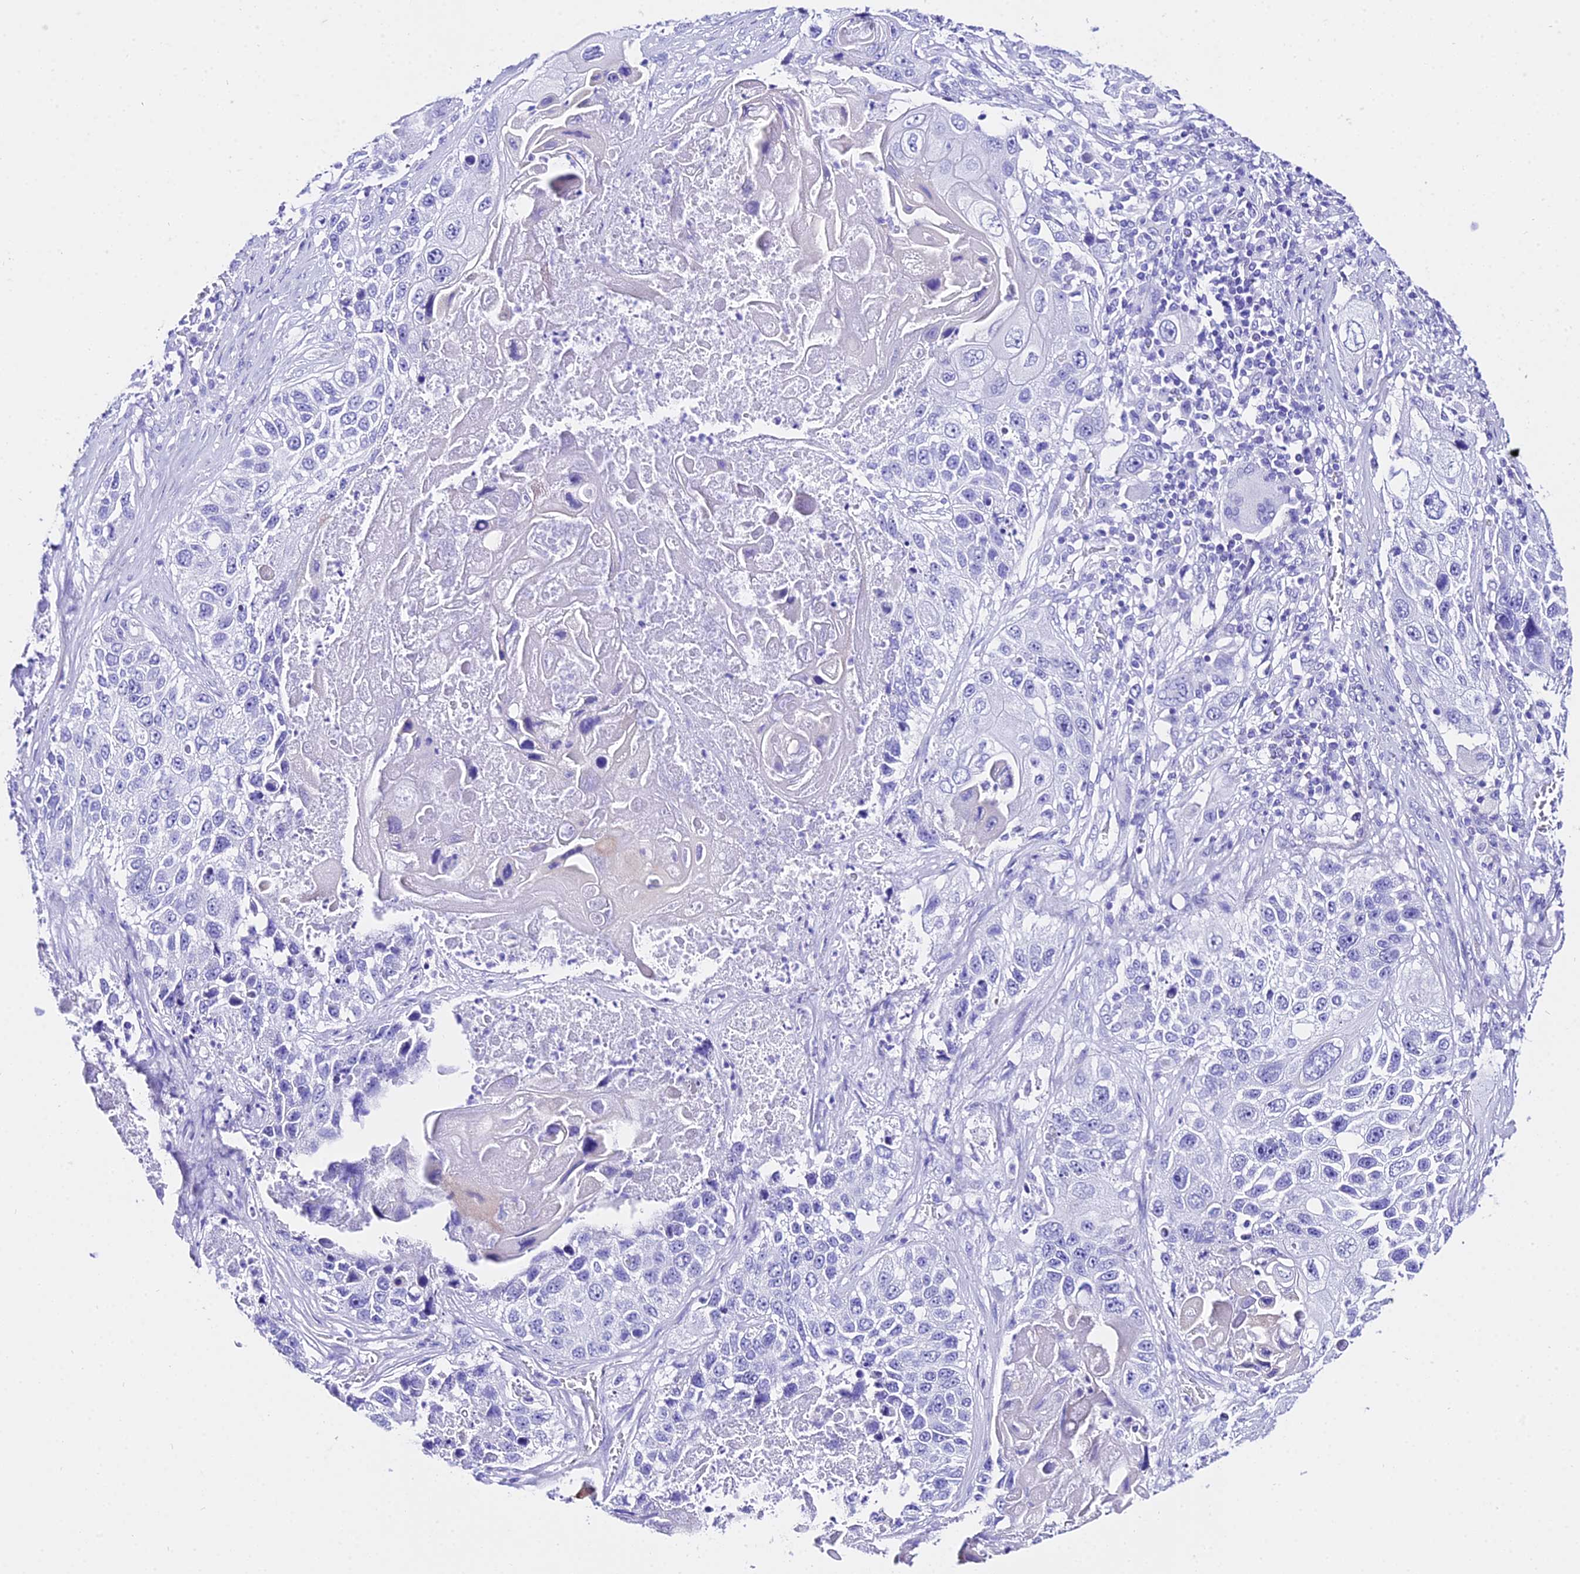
{"staining": {"intensity": "negative", "quantity": "none", "location": "none"}, "tissue": "lung cancer", "cell_type": "Tumor cells", "image_type": "cancer", "snomed": [{"axis": "morphology", "description": "Squamous cell carcinoma, NOS"}, {"axis": "topography", "description": "Lung"}], "caption": "Immunohistochemical staining of human lung squamous cell carcinoma reveals no significant expression in tumor cells.", "gene": "TRMT44", "patient": {"sex": "male", "age": 61}}